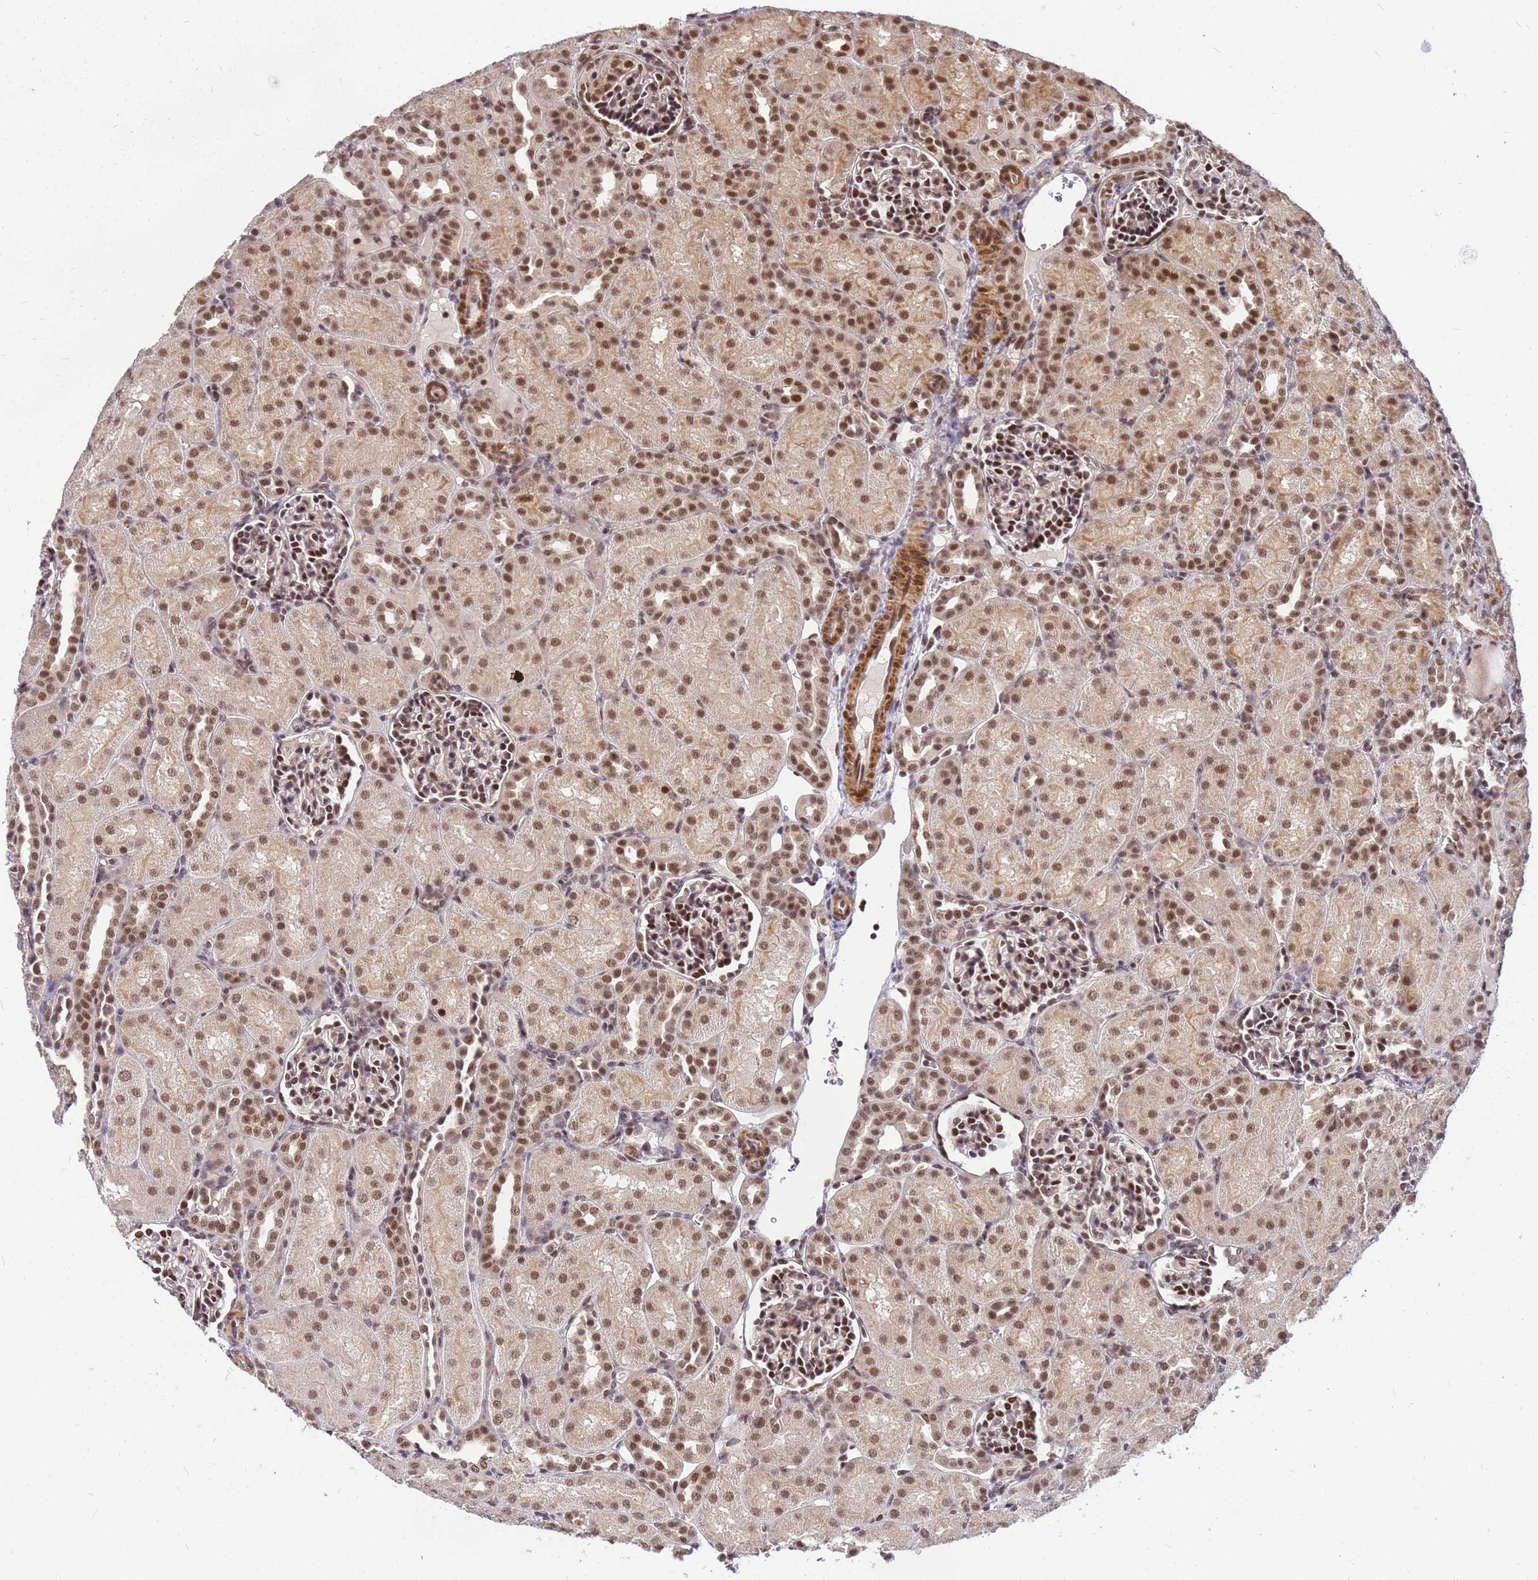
{"staining": {"intensity": "strong", "quantity": "25%-75%", "location": "nuclear"}, "tissue": "kidney", "cell_type": "Cells in glomeruli", "image_type": "normal", "snomed": [{"axis": "morphology", "description": "Normal tissue, NOS"}, {"axis": "topography", "description": "Kidney"}], "caption": "Immunohistochemistry (IHC) micrograph of unremarkable kidney: human kidney stained using immunohistochemistry exhibits high levels of strong protein expression localized specifically in the nuclear of cells in glomeruli, appearing as a nuclear brown color.", "gene": "NCBP2", "patient": {"sex": "male", "age": 1}}